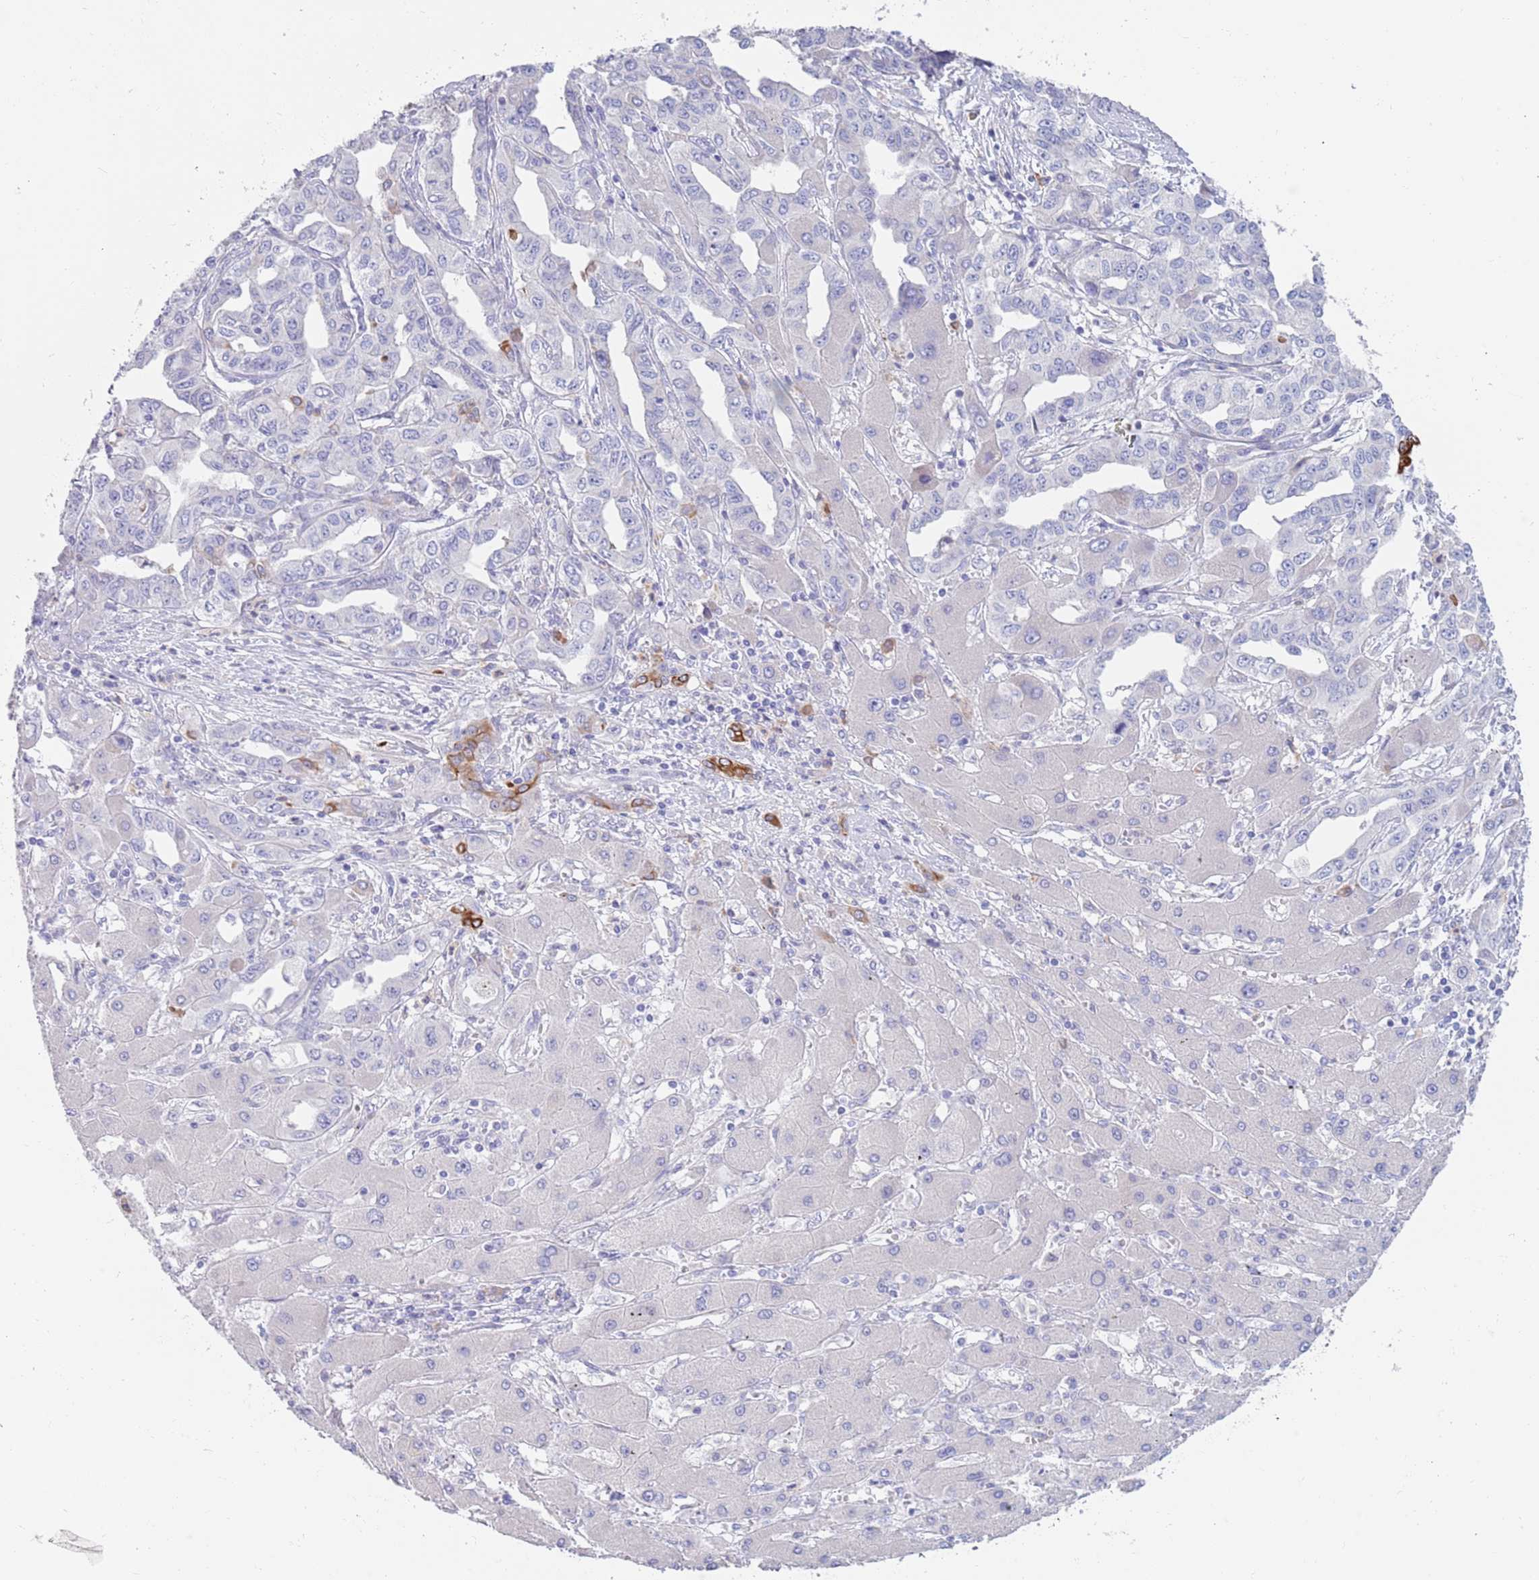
{"staining": {"intensity": "moderate", "quantity": "<25%", "location": "cytoplasmic/membranous"}, "tissue": "liver cancer", "cell_type": "Tumor cells", "image_type": "cancer", "snomed": [{"axis": "morphology", "description": "Cholangiocarcinoma"}, {"axis": "topography", "description": "Liver"}], "caption": "An IHC image of tumor tissue is shown. Protein staining in brown labels moderate cytoplasmic/membranous positivity in liver cancer (cholangiocarcinoma) within tumor cells.", "gene": "CCDC149", "patient": {"sex": "male", "age": 59}}